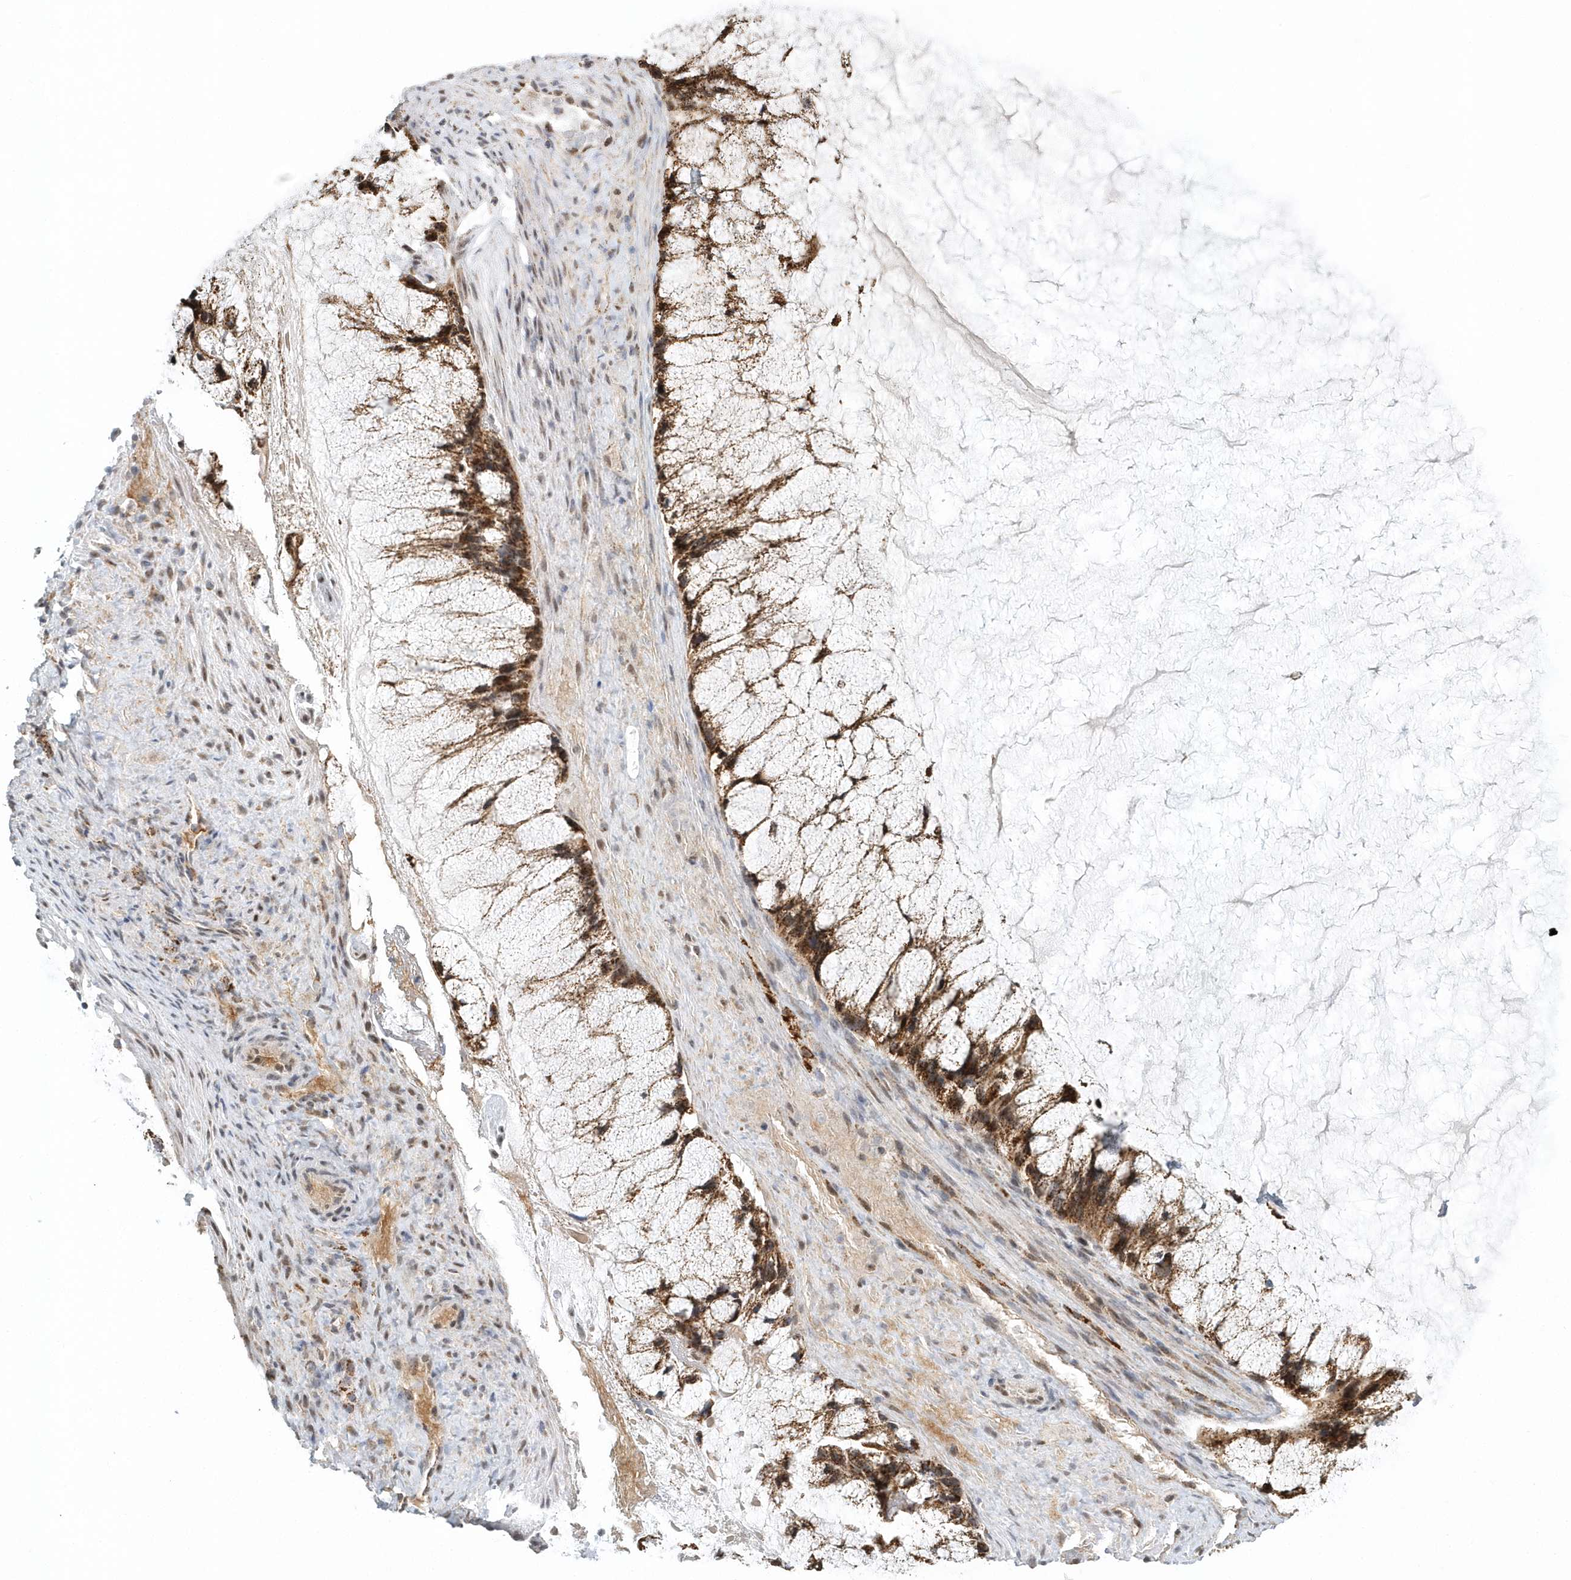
{"staining": {"intensity": "moderate", "quantity": ">75%", "location": "cytoplasmic/membranous"}, "tissue": "ovarian cancer", "cell_type": "Tumor cells", "image_type": "cancer", "snomed": [{"axis": "morphology", "description": "Cystadenocarcinoma, mucinous, NOS"}, {"axis": "topography", "description": "Ovary"}], "caption": "DAB immunohistochemical staining of ovarian cancer (mucinous cystadenocarcinoma) demonstrates moderate cytoplasmic/membranous protein staining in approximately >75% of tumor cells.", "gene": "PSMD6", "patient": {"sex": "female", "age": 37}}